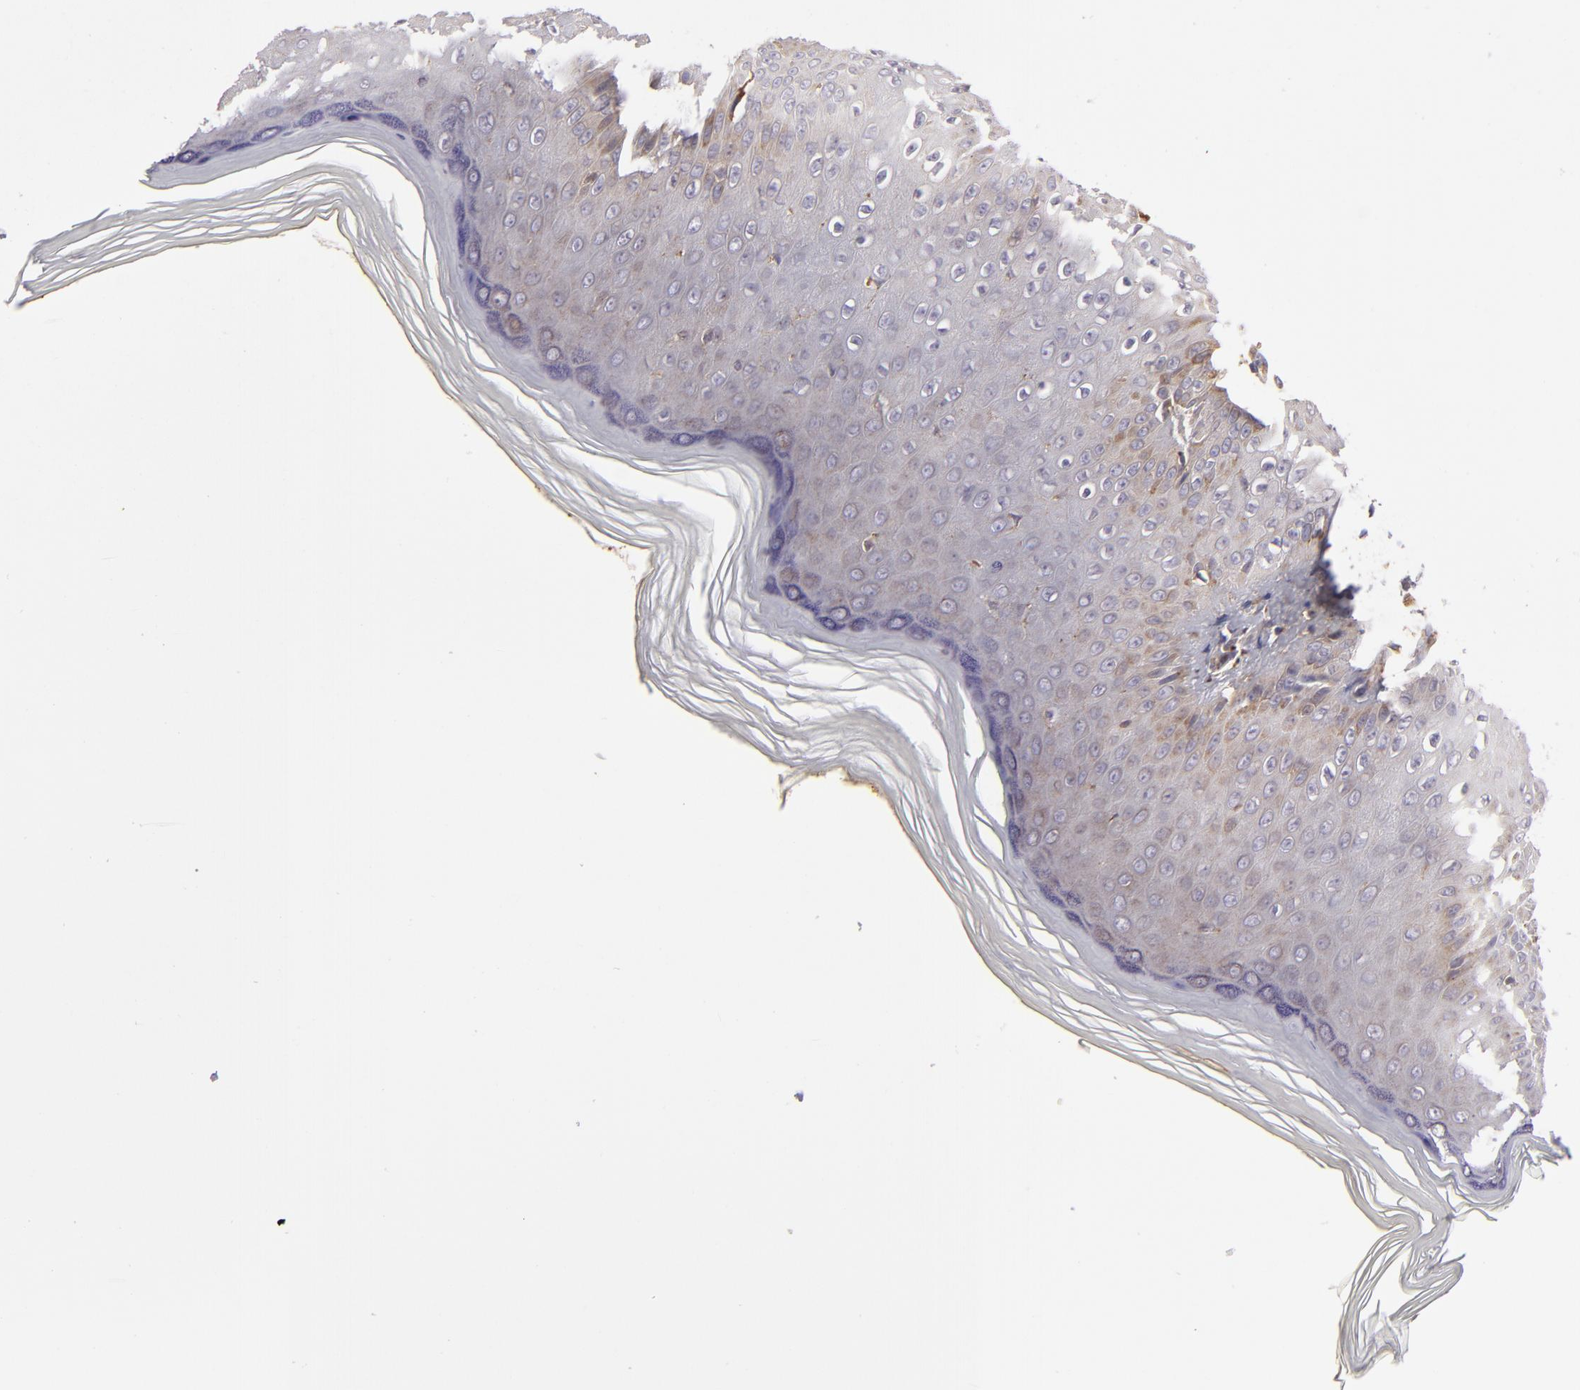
{"staining": {"intensity": "weak", "quantity": "25%-75%", "location": "cytoplasmic/membranous"}, "tissue": "skin", "cell_type": "Epidermal cells", "image_type": "normal", "snomed": [{"axis": "morphology", "description": "Normal tissue, NOS"}, {"axis": "morphology", "description": "Inflammation, NOS"}, {"axis": "topography", "description": "Soft tissue"}, {"axis": "topography", "description": "Anal"}], "caption": "Immunohistochemistry image of benign skin stained for a protein (brown), which reveals low levels of weak cytoplasmic/membranous positivity in about 25%-75% of epidermal cells.", "gene": "CFB", "patient": {"sex": "female", "age": 15}}